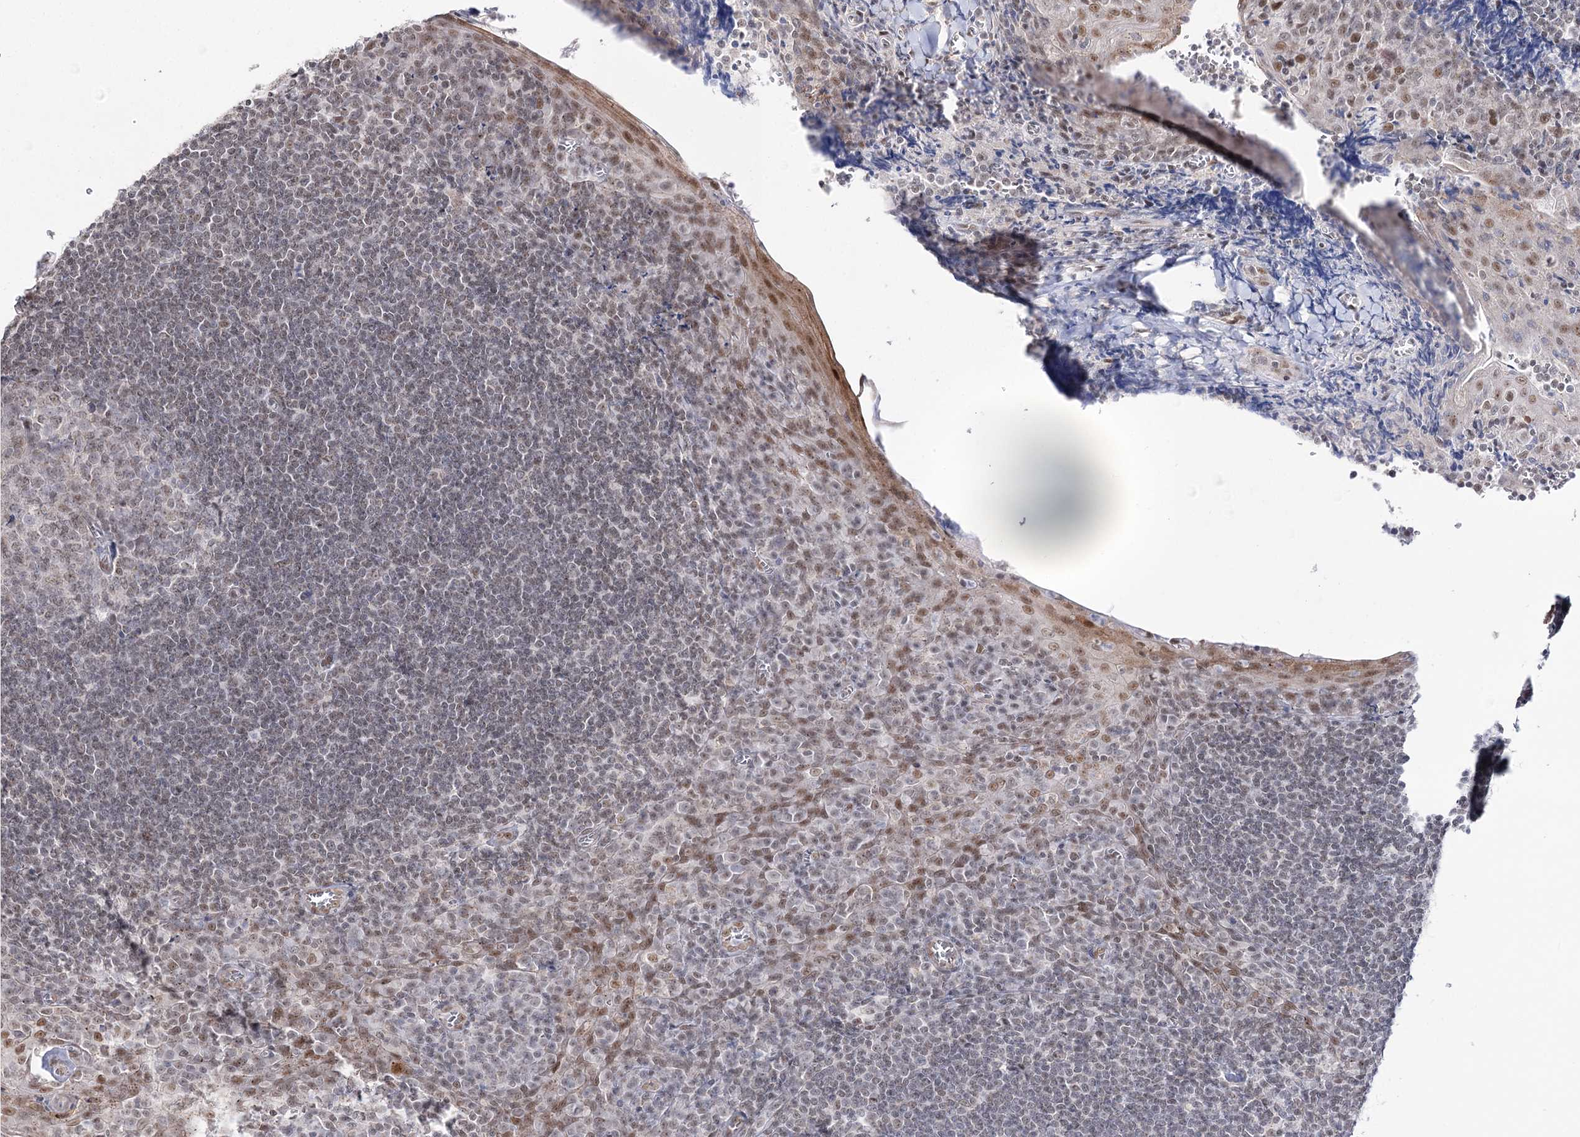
{"staining": {"intensity": "weak", "quantity": "25%-75%", "location": "nuclear"}, "tissue": "tonsil", "cell_type": "Germinal center cells", "image_type": "normal", "snomed": [{"axis": "morphology", "description": "Normal tissue, NOS"}, {"axis": "topography", "description": "Tonsil"}], "caption": "Tonsil was stained to show a protein in brown. There is low levels of weak nuclear expression in approximately 25%-75% of germinal center cells.", "gene": "VGLL4", "patient": {"sex": "male", "age": 27}}